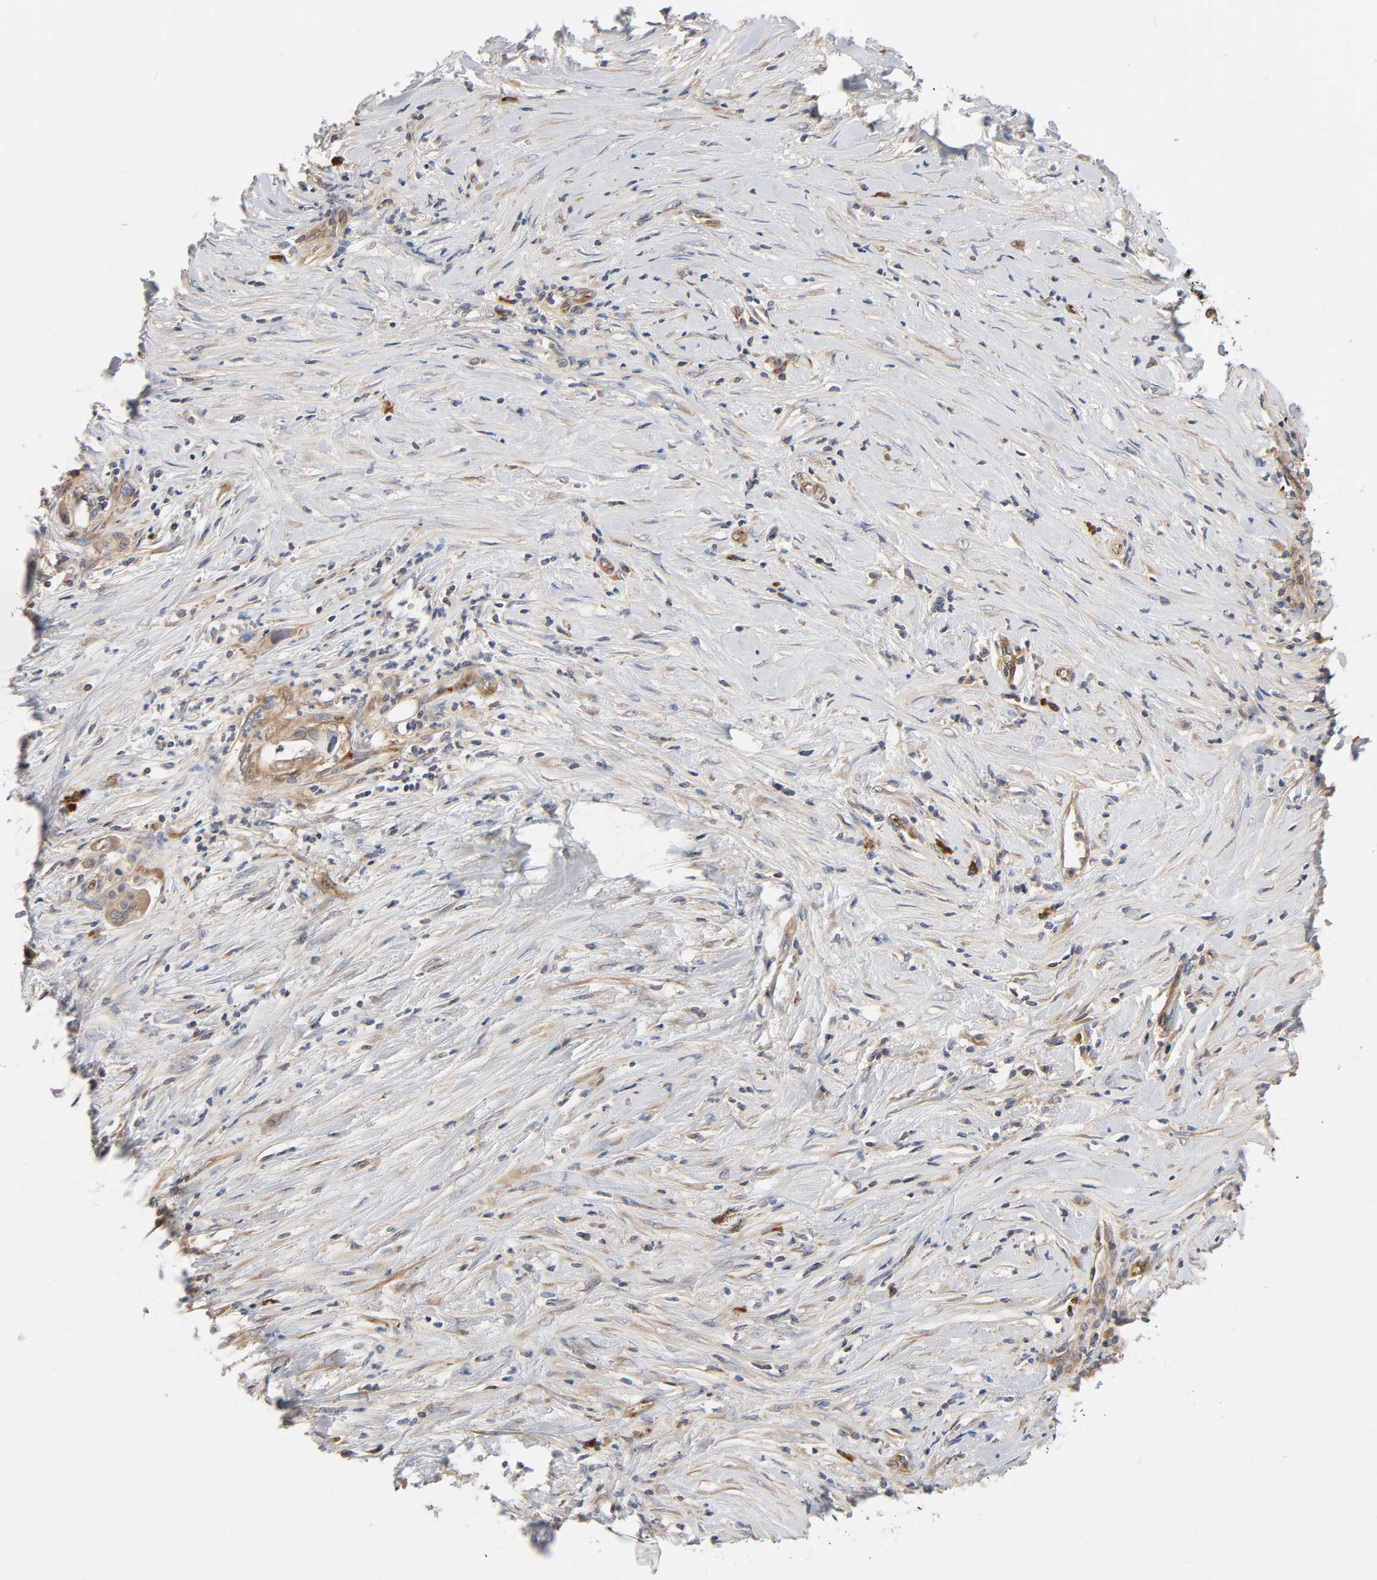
{"staining": {"intensity": "moderate", "quantity": ">75%", "location": "cytoplasmic/membranous"}, "tissue": "pancreatic cancer", "cell_type": "Tumor cells", "image_type": "cancer", "snomed": [{"axis": "morphology", "description": "Adenocarcinoma, NOS"}, {"axis": "topography", "description": "Pancreas"}], "caption": "Brown immunohistochemical staining in human pancreatic cancer (adenocarcinoma) shows moderate cytoplasmic/membranous expression in about >75% of tumor cells. The staining is performed using DAB brown chromogen to label protein expression. The nuclei are counter-stained blue using hematoxylin.", "gene": "SCHIP1", "patient": {"sex": "female", "age": 57}}